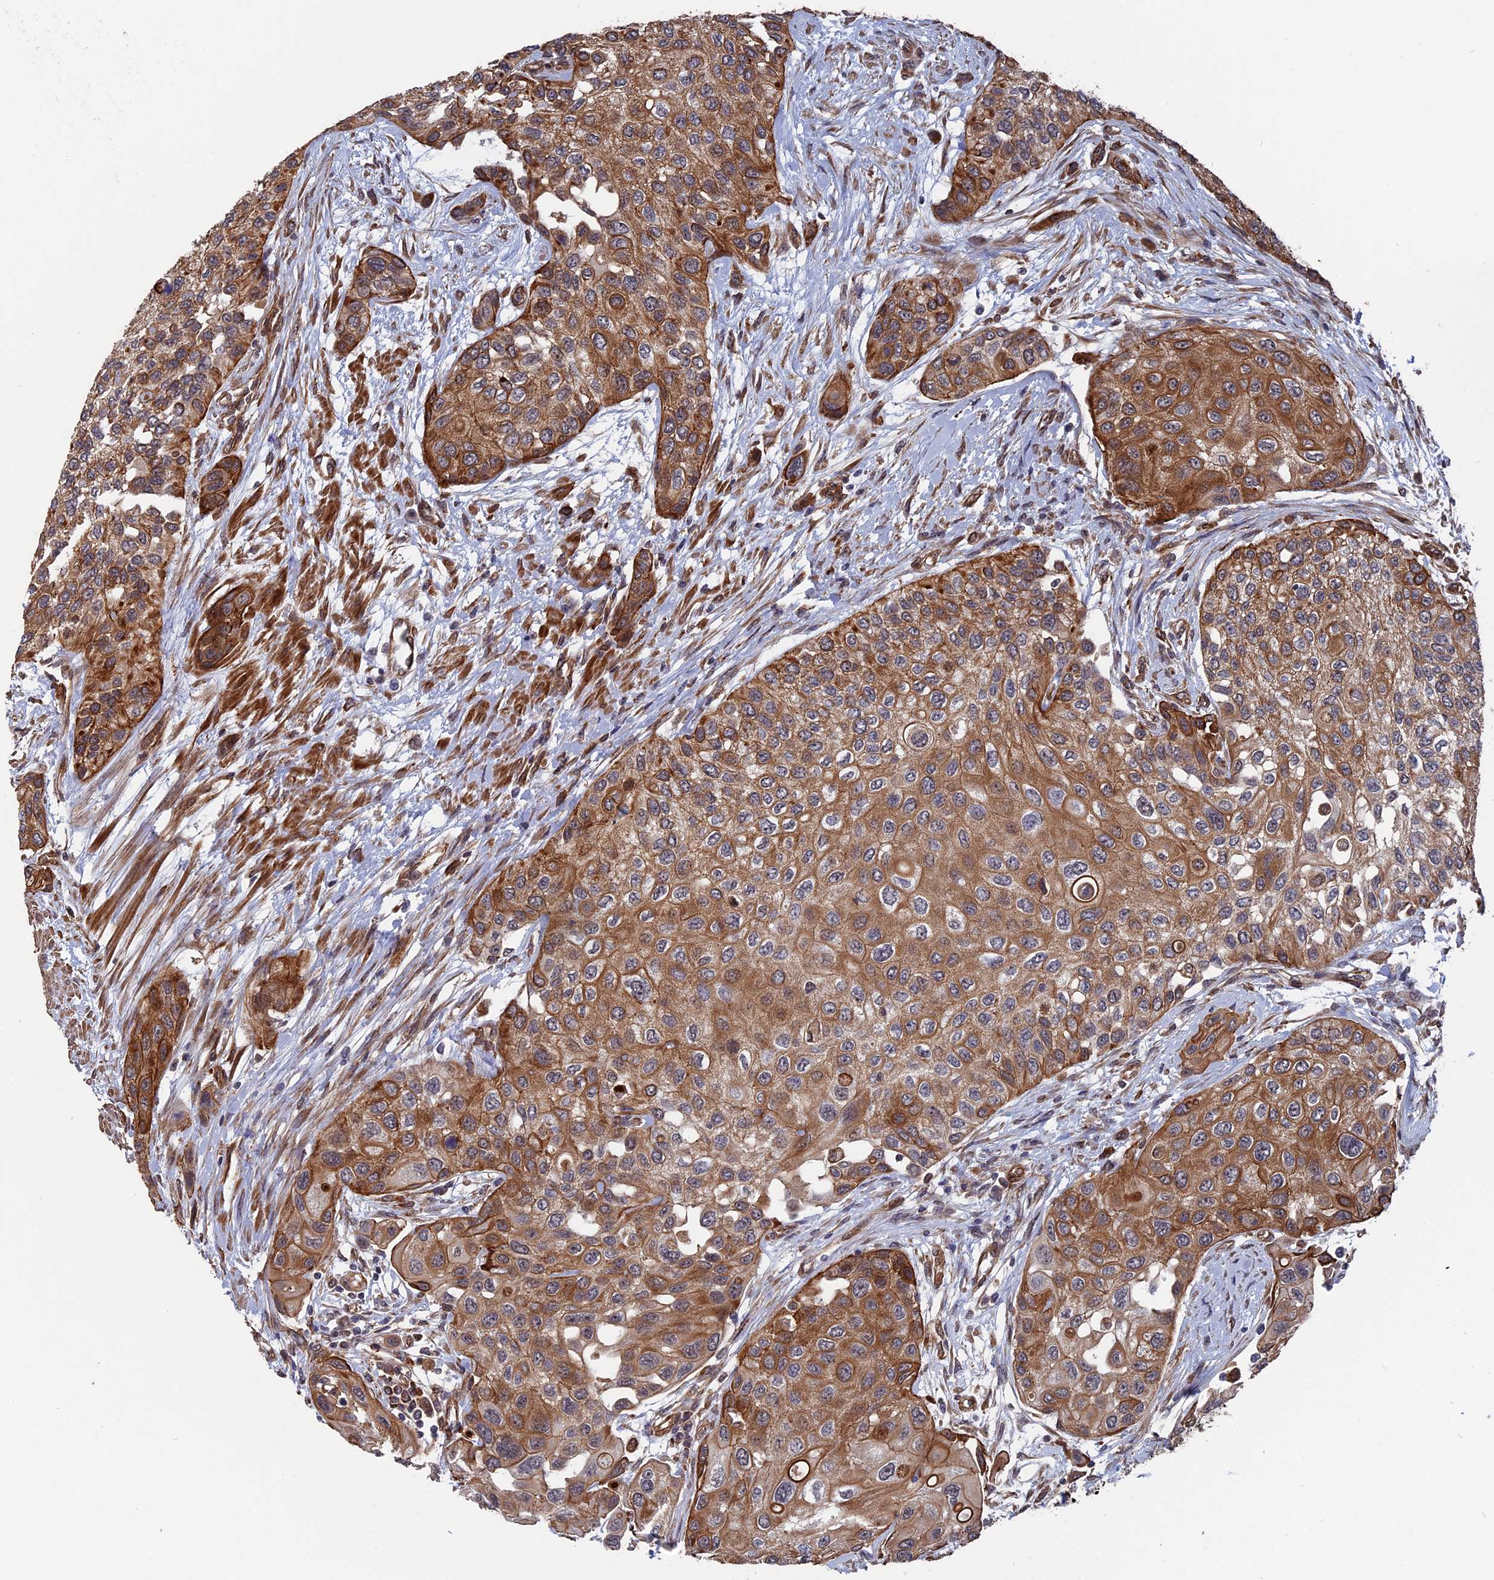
{"staining": {"intensity": "moderate", "quantity": ">75%", "location": "cytoplasmic/membranous"}, "tissue": "urothelial cancer", "cell_type": "Tumor cells", "image_type": "cancer", "snomed": [{"axis": "morphology", "description": "Normal tissue, NOS"}, {"axis": "morphology", "description": "Urothelial carcinoma, High grade"}, {"axis": "topography", "description": "Vascular tissue"}, {"axis": "topography", "description": "Urinary bladder"}], "caption": "Immunohistochemistry (IHC) histopathology image of human urothelial carcinoma (high-grade) stained for a protein (brown), which exhibits medium levels of moderate cytoplasmic/membranous staining in about >75% of tumor cells.", "gene": "NOSIP", "patient": {"sex": "female", "age": 56}}